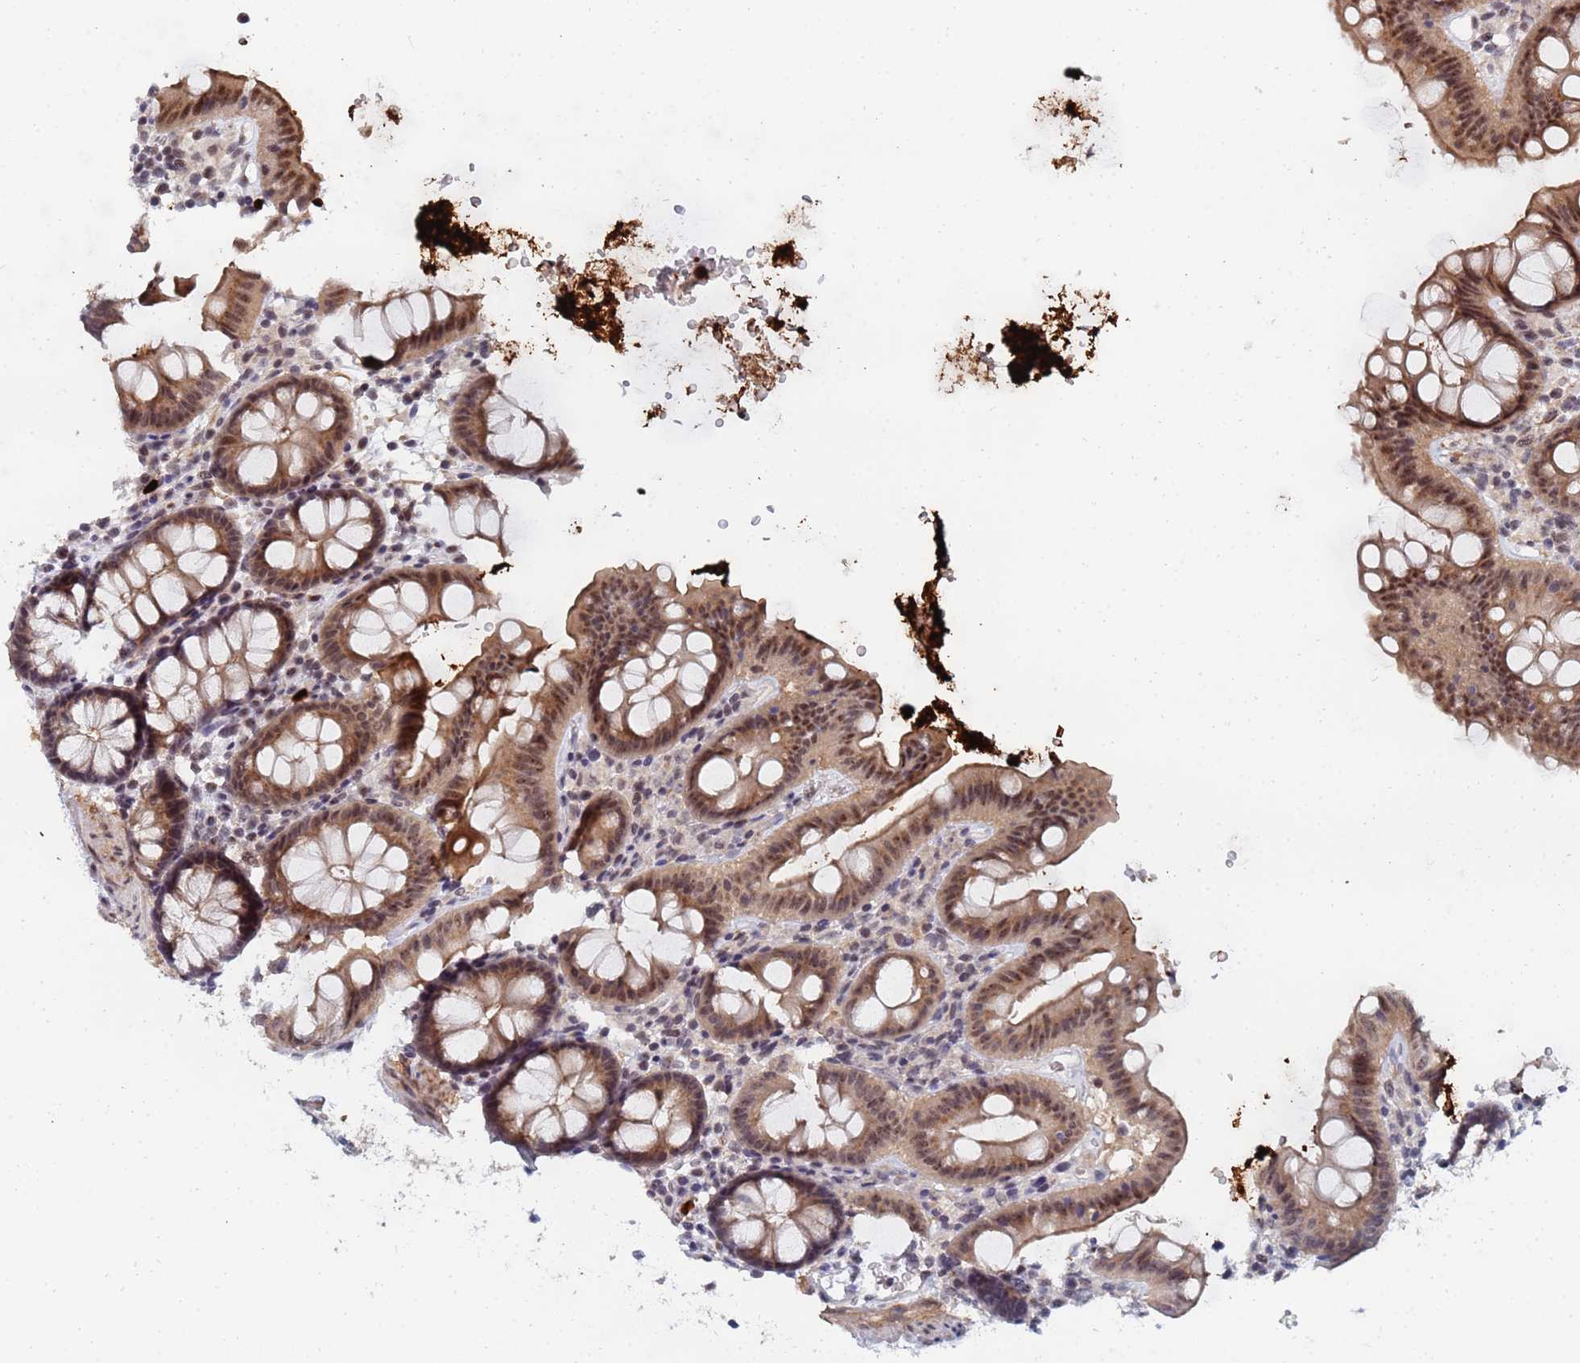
{"staining": {"intensity": "weak", "quantity": ">75%", "location": "cytoplasmic/membranous"}, "tissue": "colon", "cell_type": "Endothelial cells", "image_type": "normal", "snomed": [{"axis": "morphology", "description": "Normal tissue, NOS"}, {"axis": "topography", "description": "Colon"}], "caption": "This histopathology image shows immunohistochemistry (IHC) staining of normal human colon, with low weak cytoplasmic/membranous expression in approximately >75% of endothelial cells.", "gene": "MTCL1", "patient": {"sex": "male", "age": 75}}